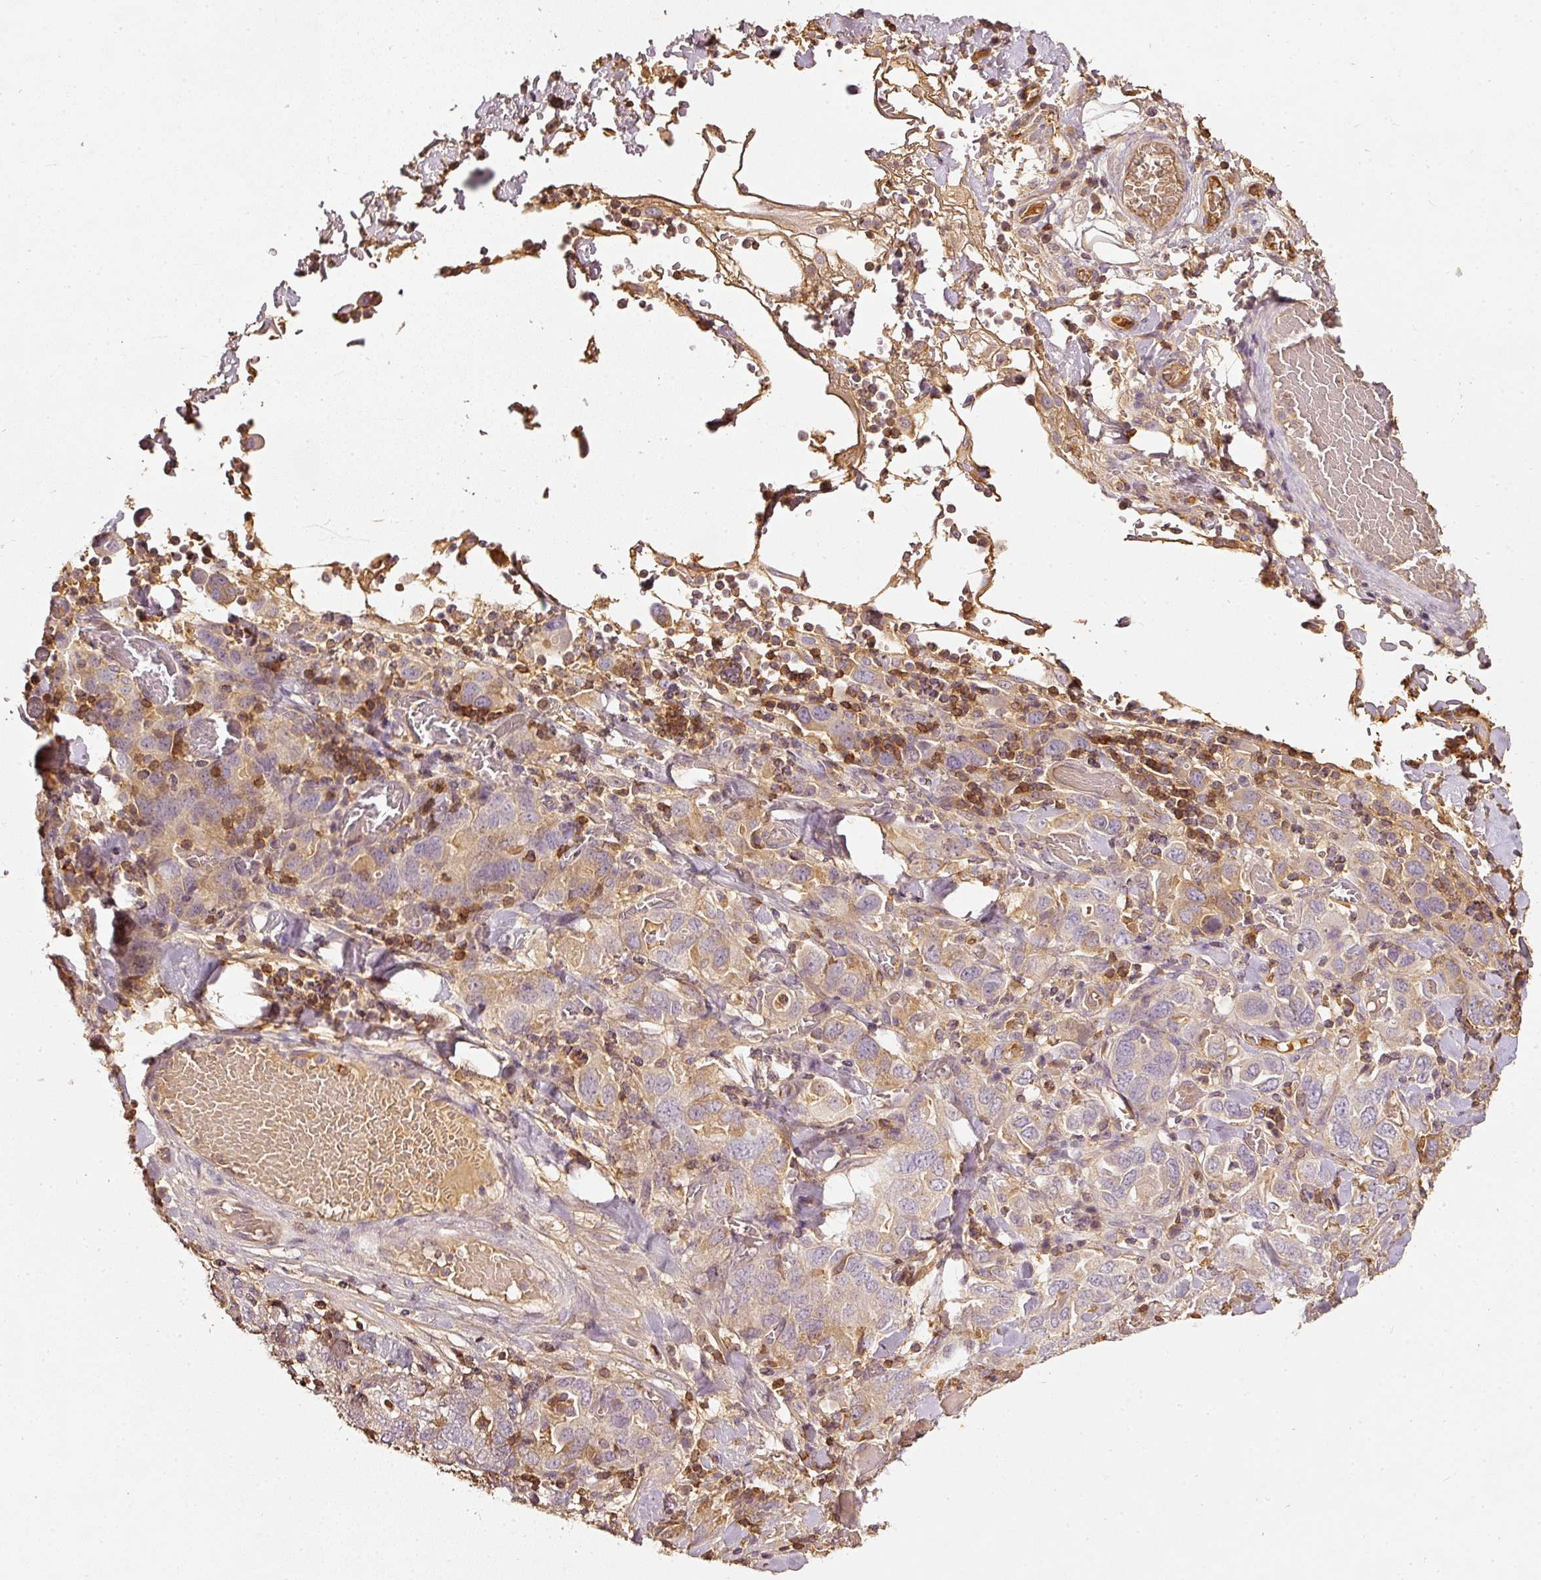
{"staining": {"intensity": "moderate", "quantity": "<25%", "location": "cytoplasmic/membranous"}, "tissue": "stomach cancer", "cell_type": "Tumor cells", "image_type": "cancer", "snomed": [{"axis": "morphology", "description": "Adenocarcinoma, NOS"}, {"axis": "topography", "description": "Stomach, upper"}, {"axis": "topography", "description": "Stomach"}], "caption": "Human adenocarcinoma (stomach) stained with a brown dye shows moderate cytoplasmic/membranous positive expression in about <25% of tumor cells.", "gene": "EVL", "patient": {"sex": "male", "age": 62}}